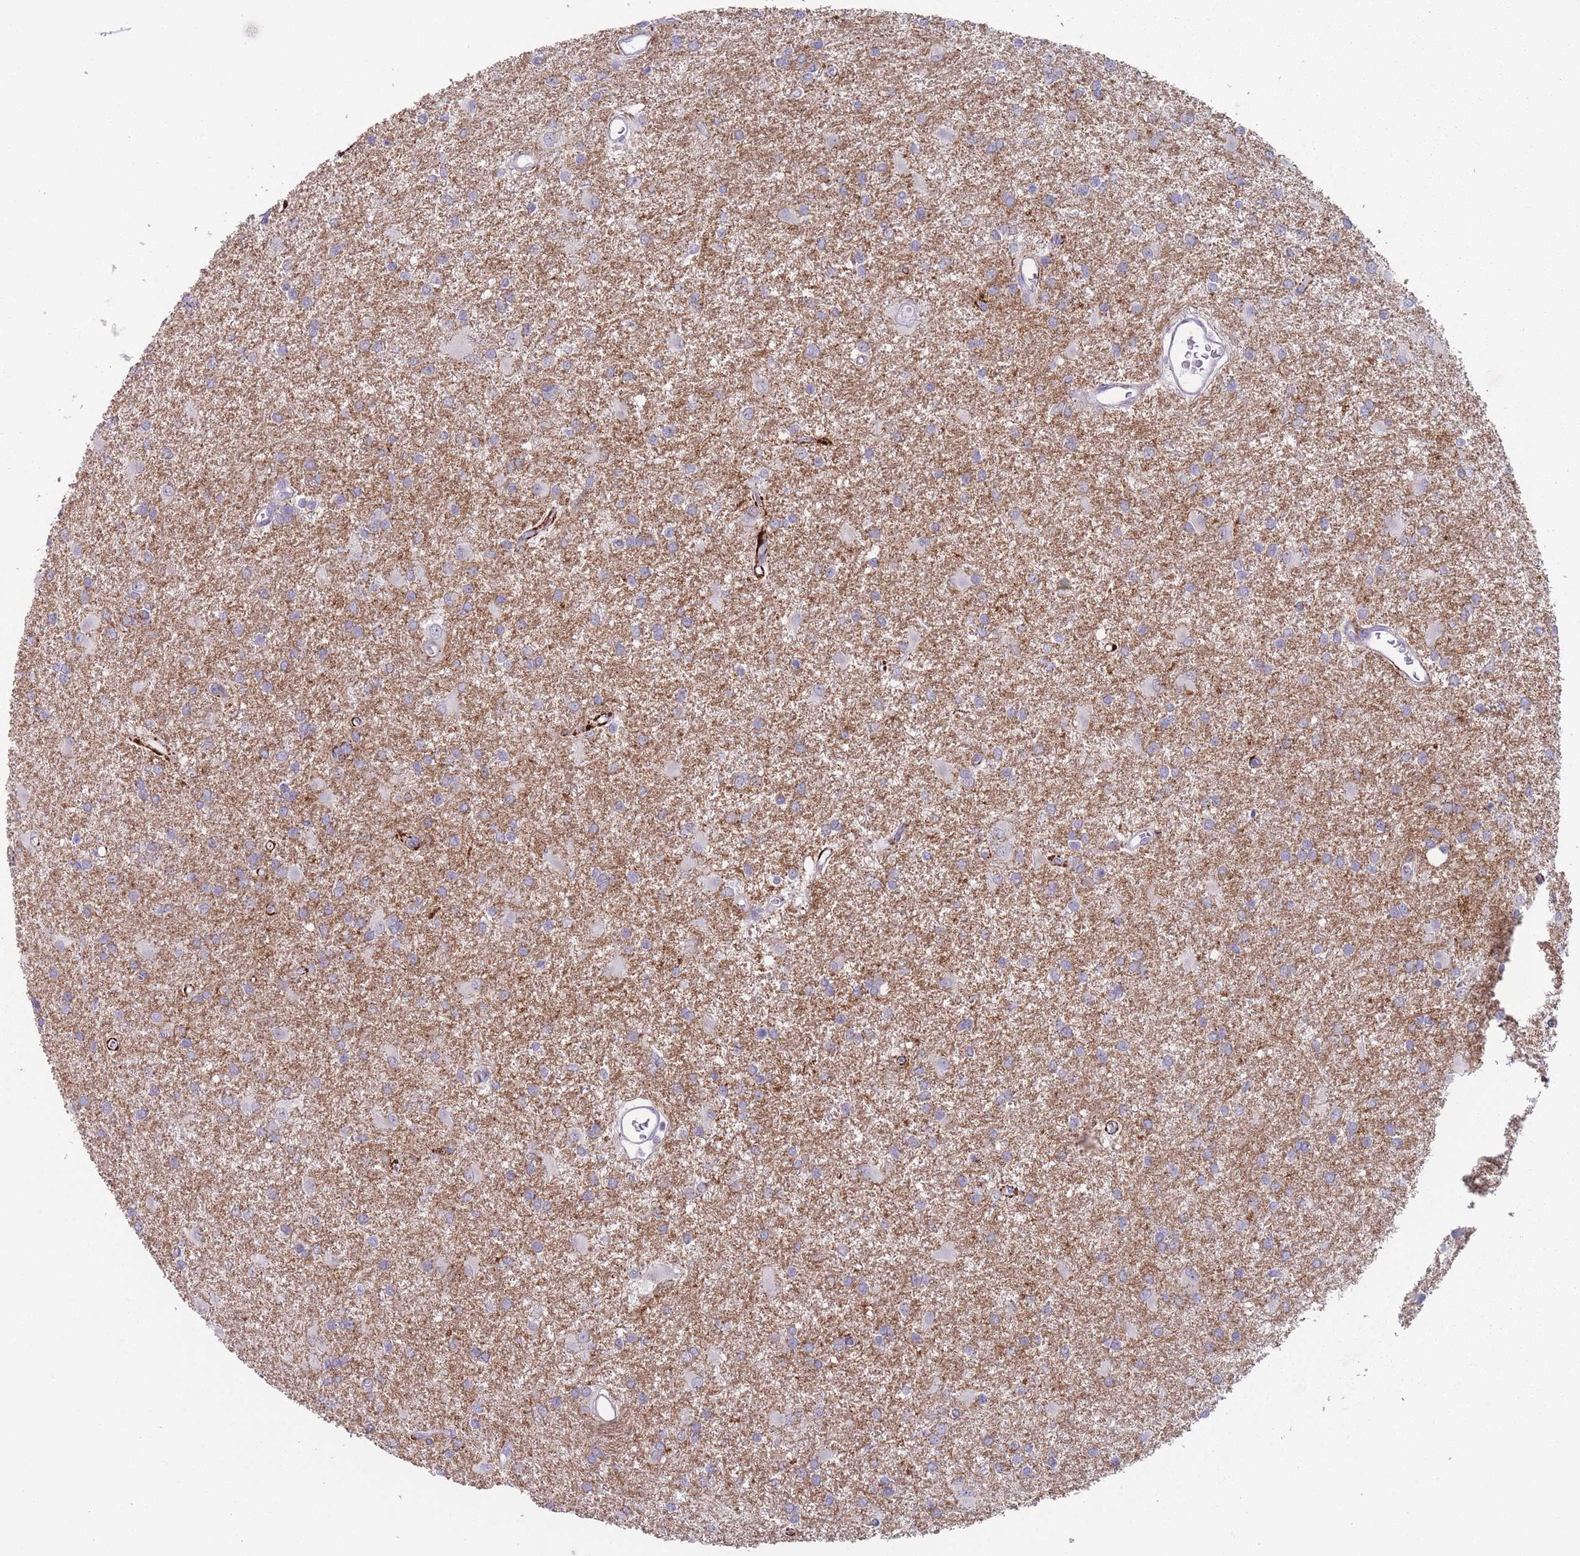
{"staining": {"intensity": "negative", "quantity": "none", "location": "none"}, "tissue": "glioma", "cell_type": "Tumor cells", "image_type": "cancer", "snomed": [{"axis": "morphology", "description": "Glioma, malignant, High grade"}, {"axis": "topography", "description": "Brain"}], "caption": "A micrograph of human malignant glioma (high-grade) is negative for staining in tumor cells. The staining was performed using DAB (3,3'-diaminobenzidine) to visualize the protein expression in brown, while the nuclei were stained in blue with hematoxylin (Magnification: 20x).", "gene": "PAIP2B", "patient": {"sex": "female", "age": 50}}